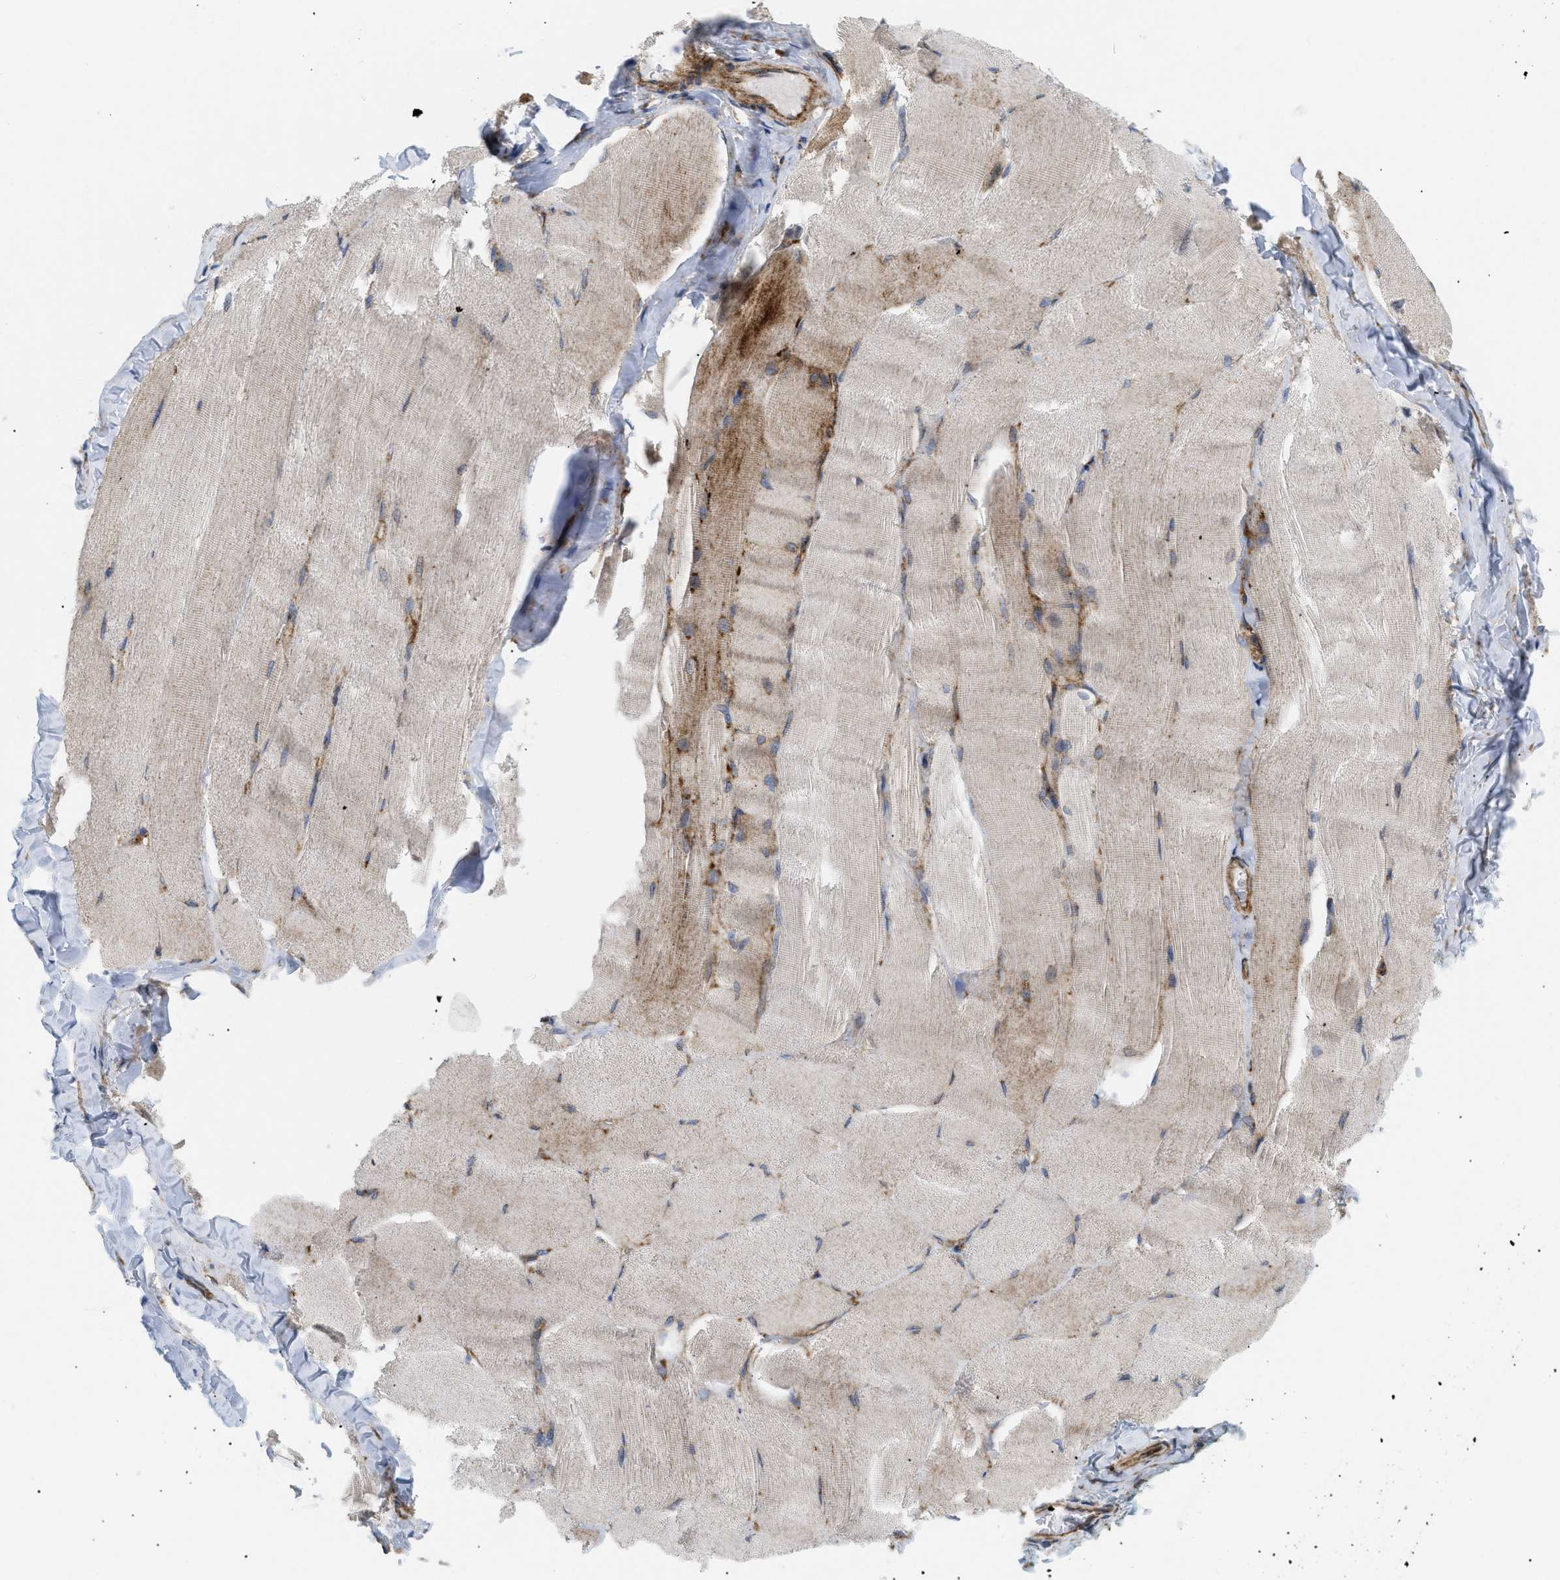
{"staining": {"intensity": "moderate", "quantity": "25%-75%", "location": "cytoplasmic/membranous"}, "tissue": "skeletal muscle", "cell_type": "Myocytes", "image_type": "normal", "snomed": [{"axis": "morphology", "description": "Normal tissue, NOS"}, {"axis": "morphology", "description": "Squamous cell carcinoma, NOS"}, {"axis": "topography", "description": "Skeletal muscle"}], "caption": "An image showing moderate cytoplasmic/membranous expression in about 25%-75% of myocytes in normal skeletal muscle, as visualized by brown immunohistochemical staining.", "gene": "DCTN4", "patient": {"sex": "male", "age": 51}}